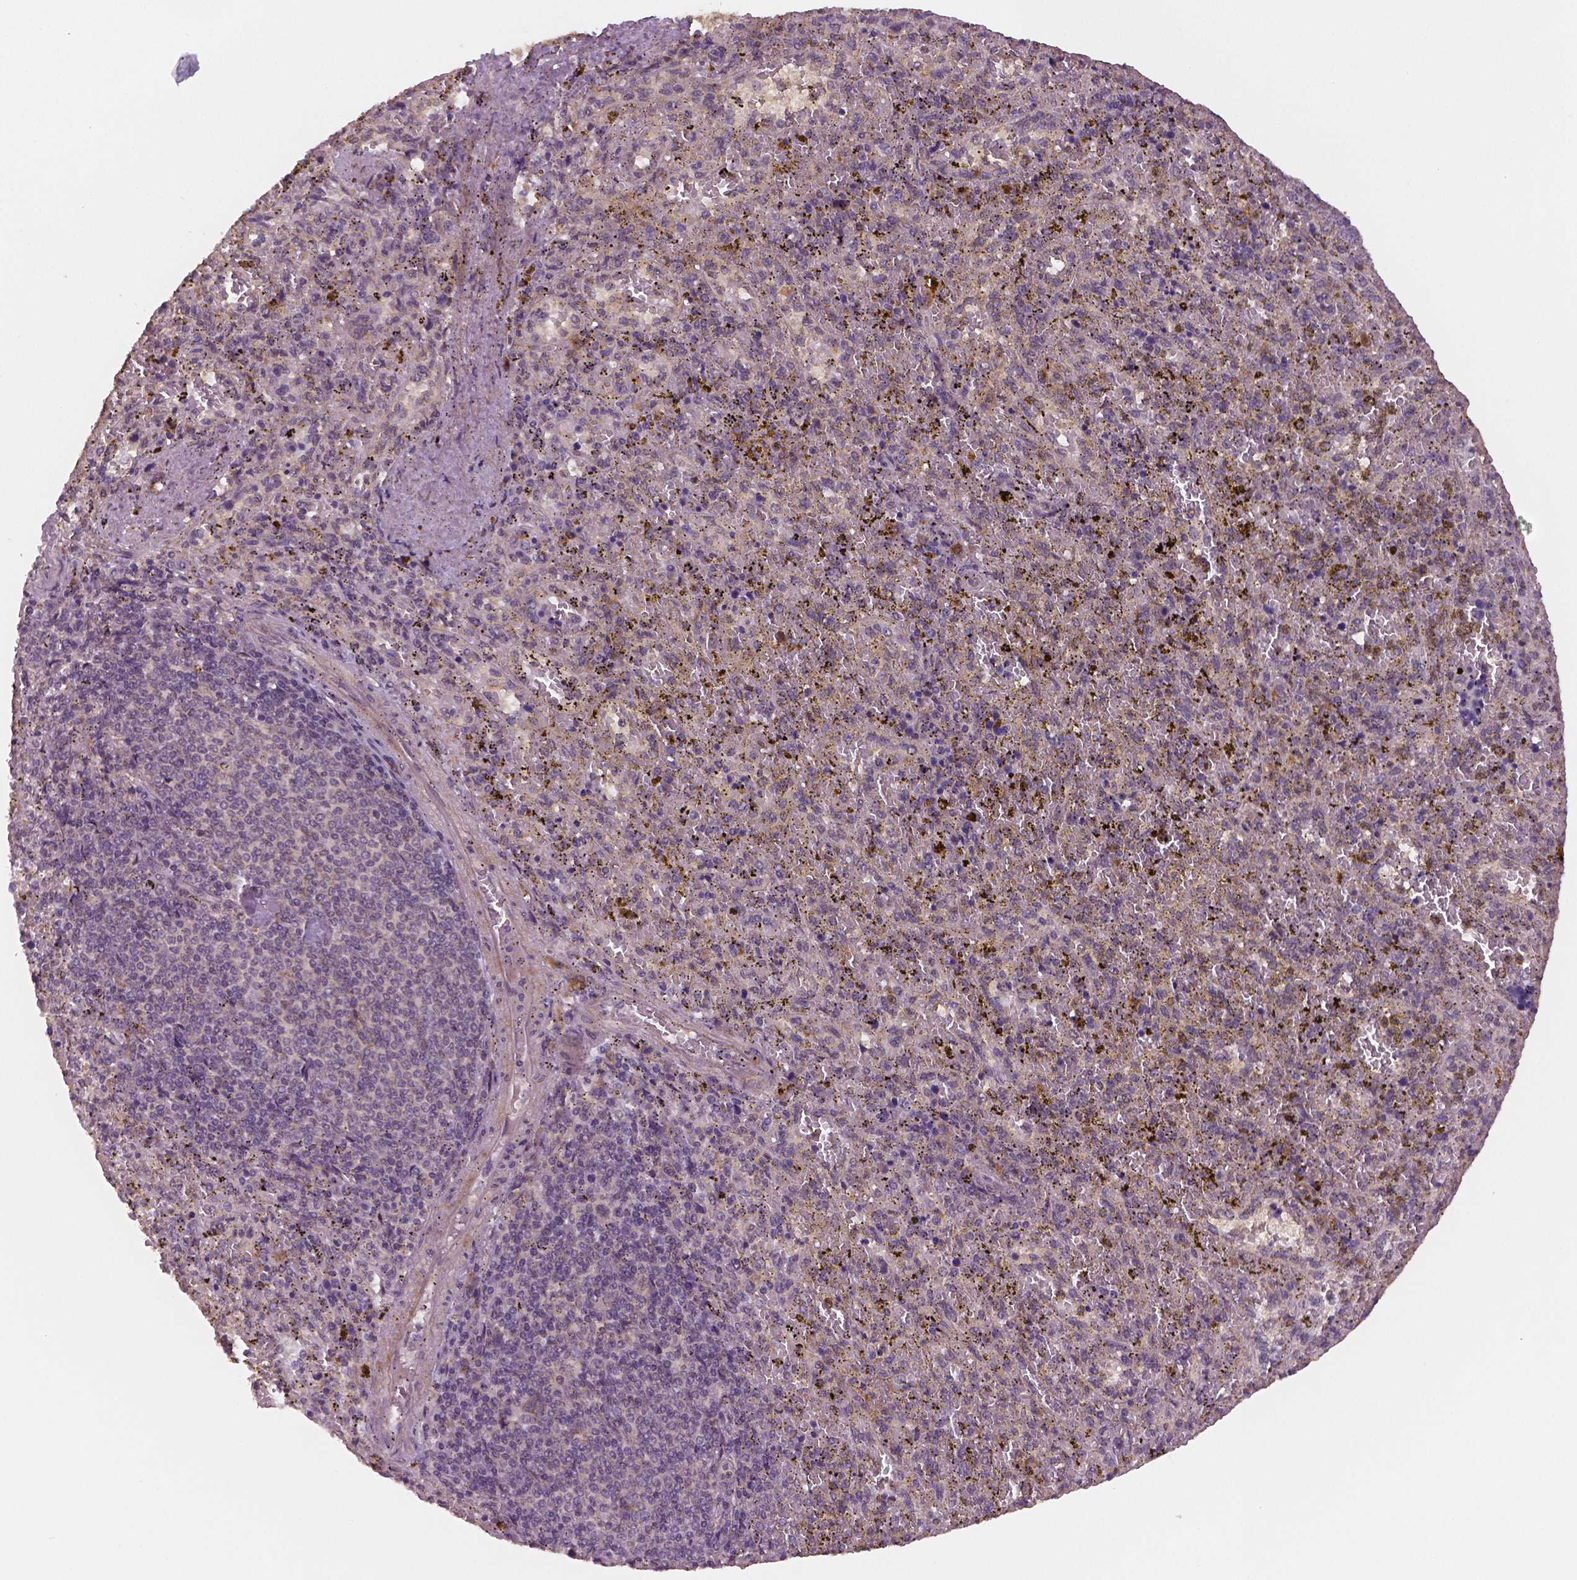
{"staining": {"intensity": "moderate", "quantity": "25%-75%", "location": "cytoplasmic/membranous"}, "tissue": "spleen", "cell_type": "Cells in red pulp", "image_type": "normal", "snomed": [{"axis": "morphology", "description": "Normal tissue, NOS"}, {"axis": "topography", "description": "Spleen"}], "caption": "Spleen stained with DAB IHC shows medium levels of moderate cytoplasmic/membranous staining in about 25%-75% of cells in red pulp. (DAB = brown stain, brightfield microscopy at high magnification).", "gene": "STAT3", "patient": {"sex": "female", "age": 50}}